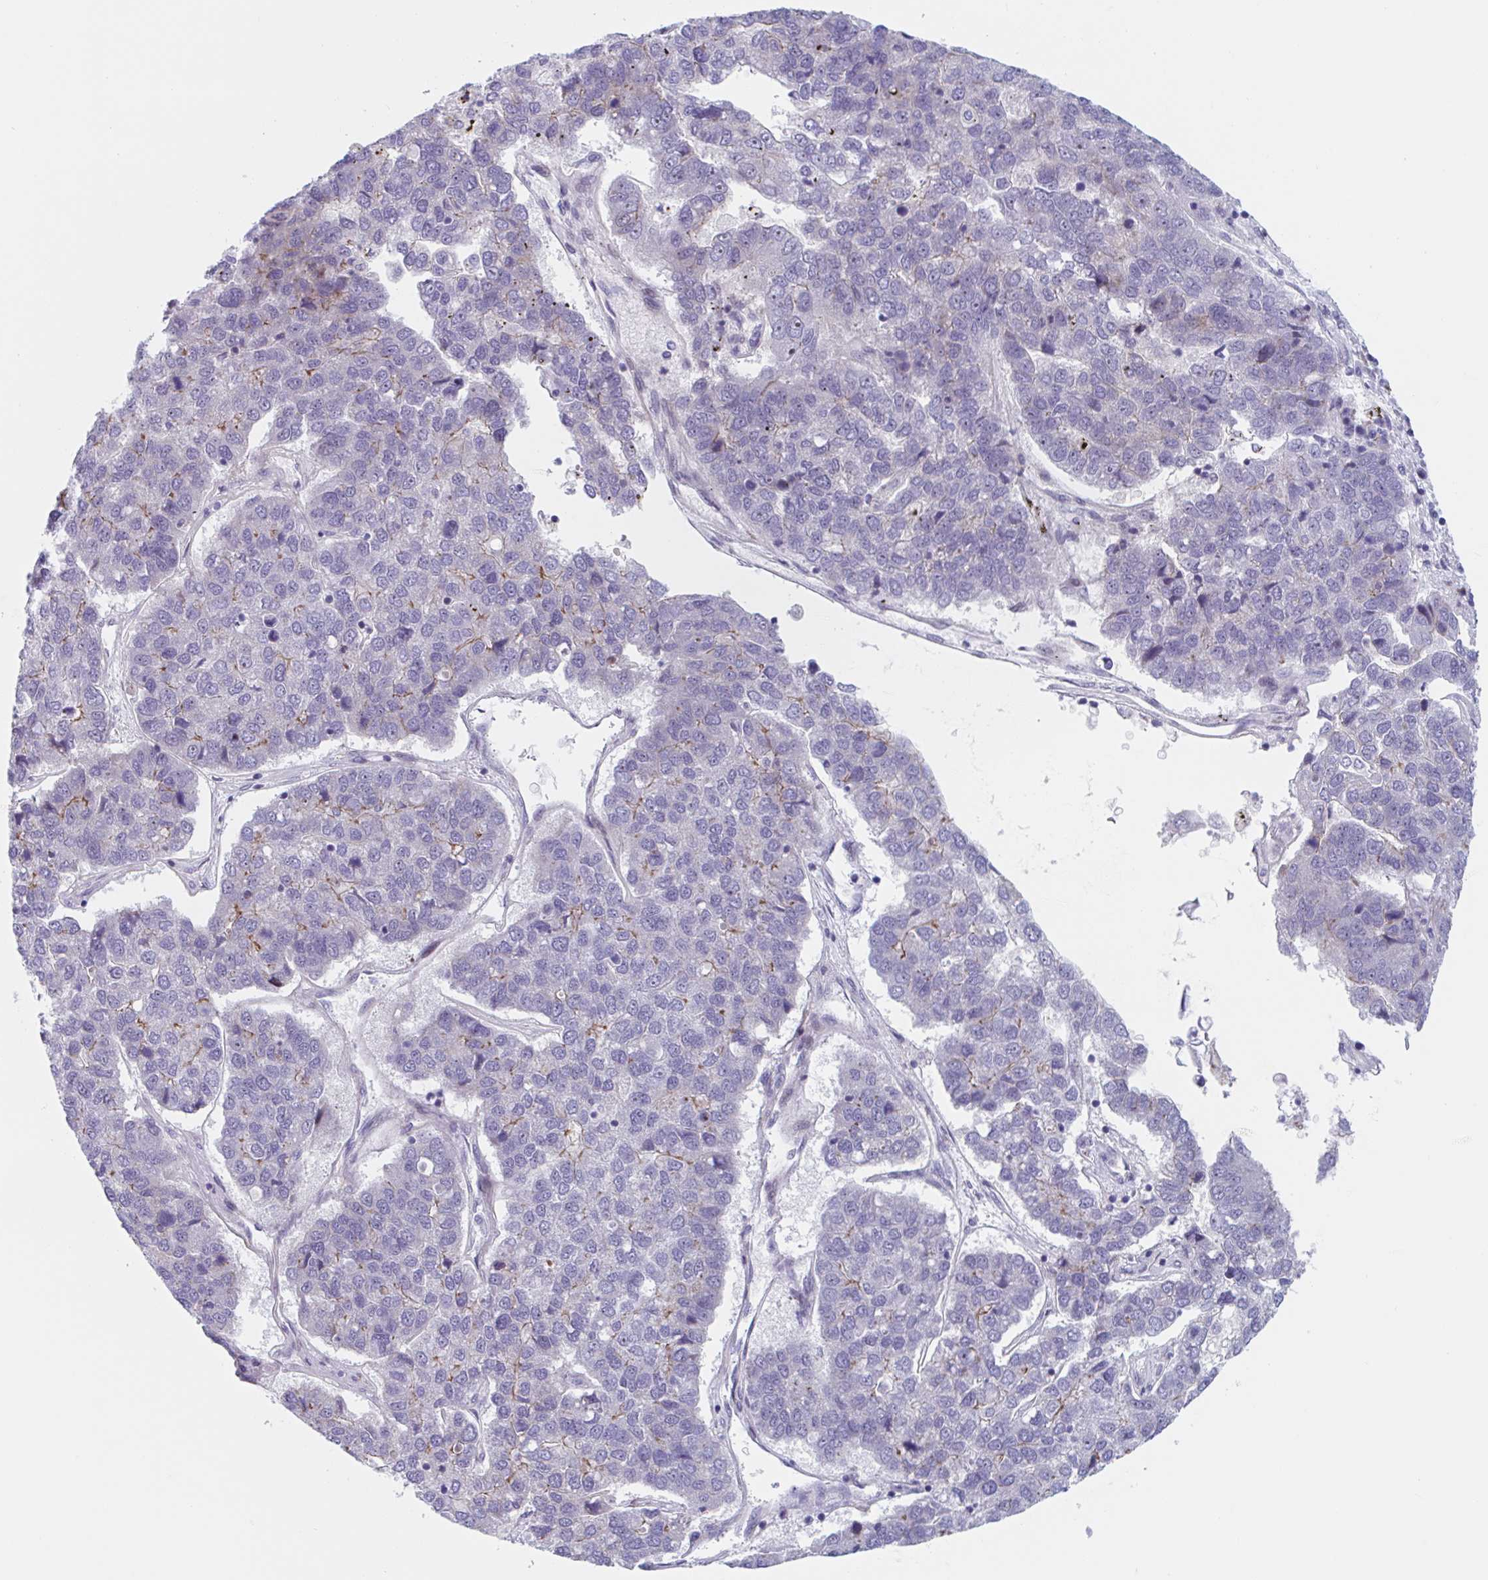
{"staining": {"intensity": "weak", "quantity": "<25%", "location": "cytoplasmic/membranous"}, "tissue": "pancreatic cancer", "cell_type": "Tumor cells", "image_type": "cancer", "snomed": [{"axis": "morphology", "description": "Adenocarcinoma, NOS"}, {"axis": "topography", "description": "Pancreas"}], "caption": "High magnification brightfield microscopy of pancreatic cancer stained with DAB (brown) and counterstained with hematoxylin (blue): tumor cells show no significant expression.", "gene": "DUXA", "patient": {"sex": "female", "age": 61}}